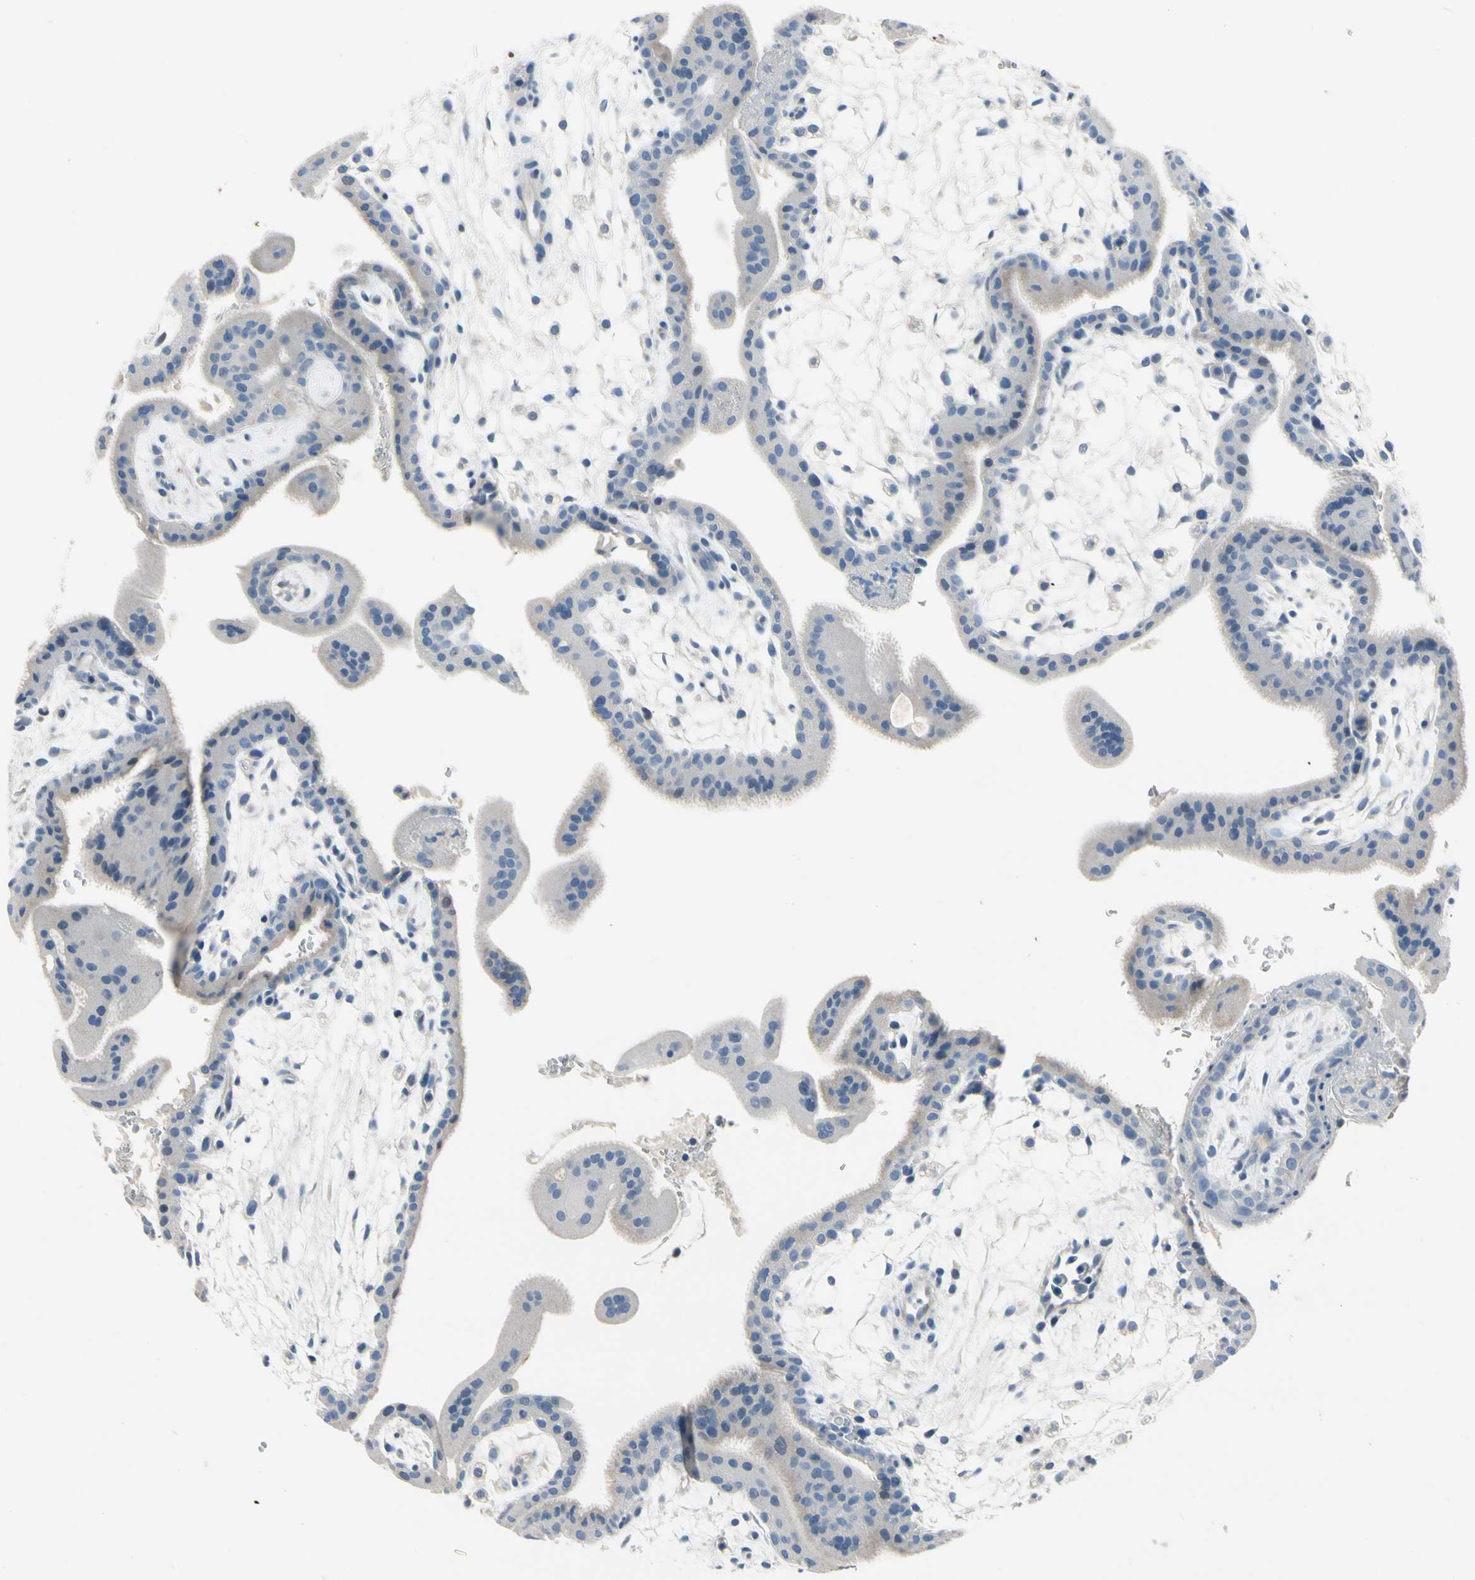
{"staining": {"intensity": "negative", "quantity": "none", "location": "none"}, "tissue": "placenta", "cell_type": "Decidual cells", "image_type": "normal", "snomed": [{"axis": "morphology", "description": "Normal tissue, NOS"}, {"axis": "topography", "description": "Placenta"}], "caption": "This is an immunohistochemistry photomicrograph of unremarkable human placenta. There is no positivity in decidual cells.", "gene": "CPA3", "patient": {"sex": "female", "age": 35}}